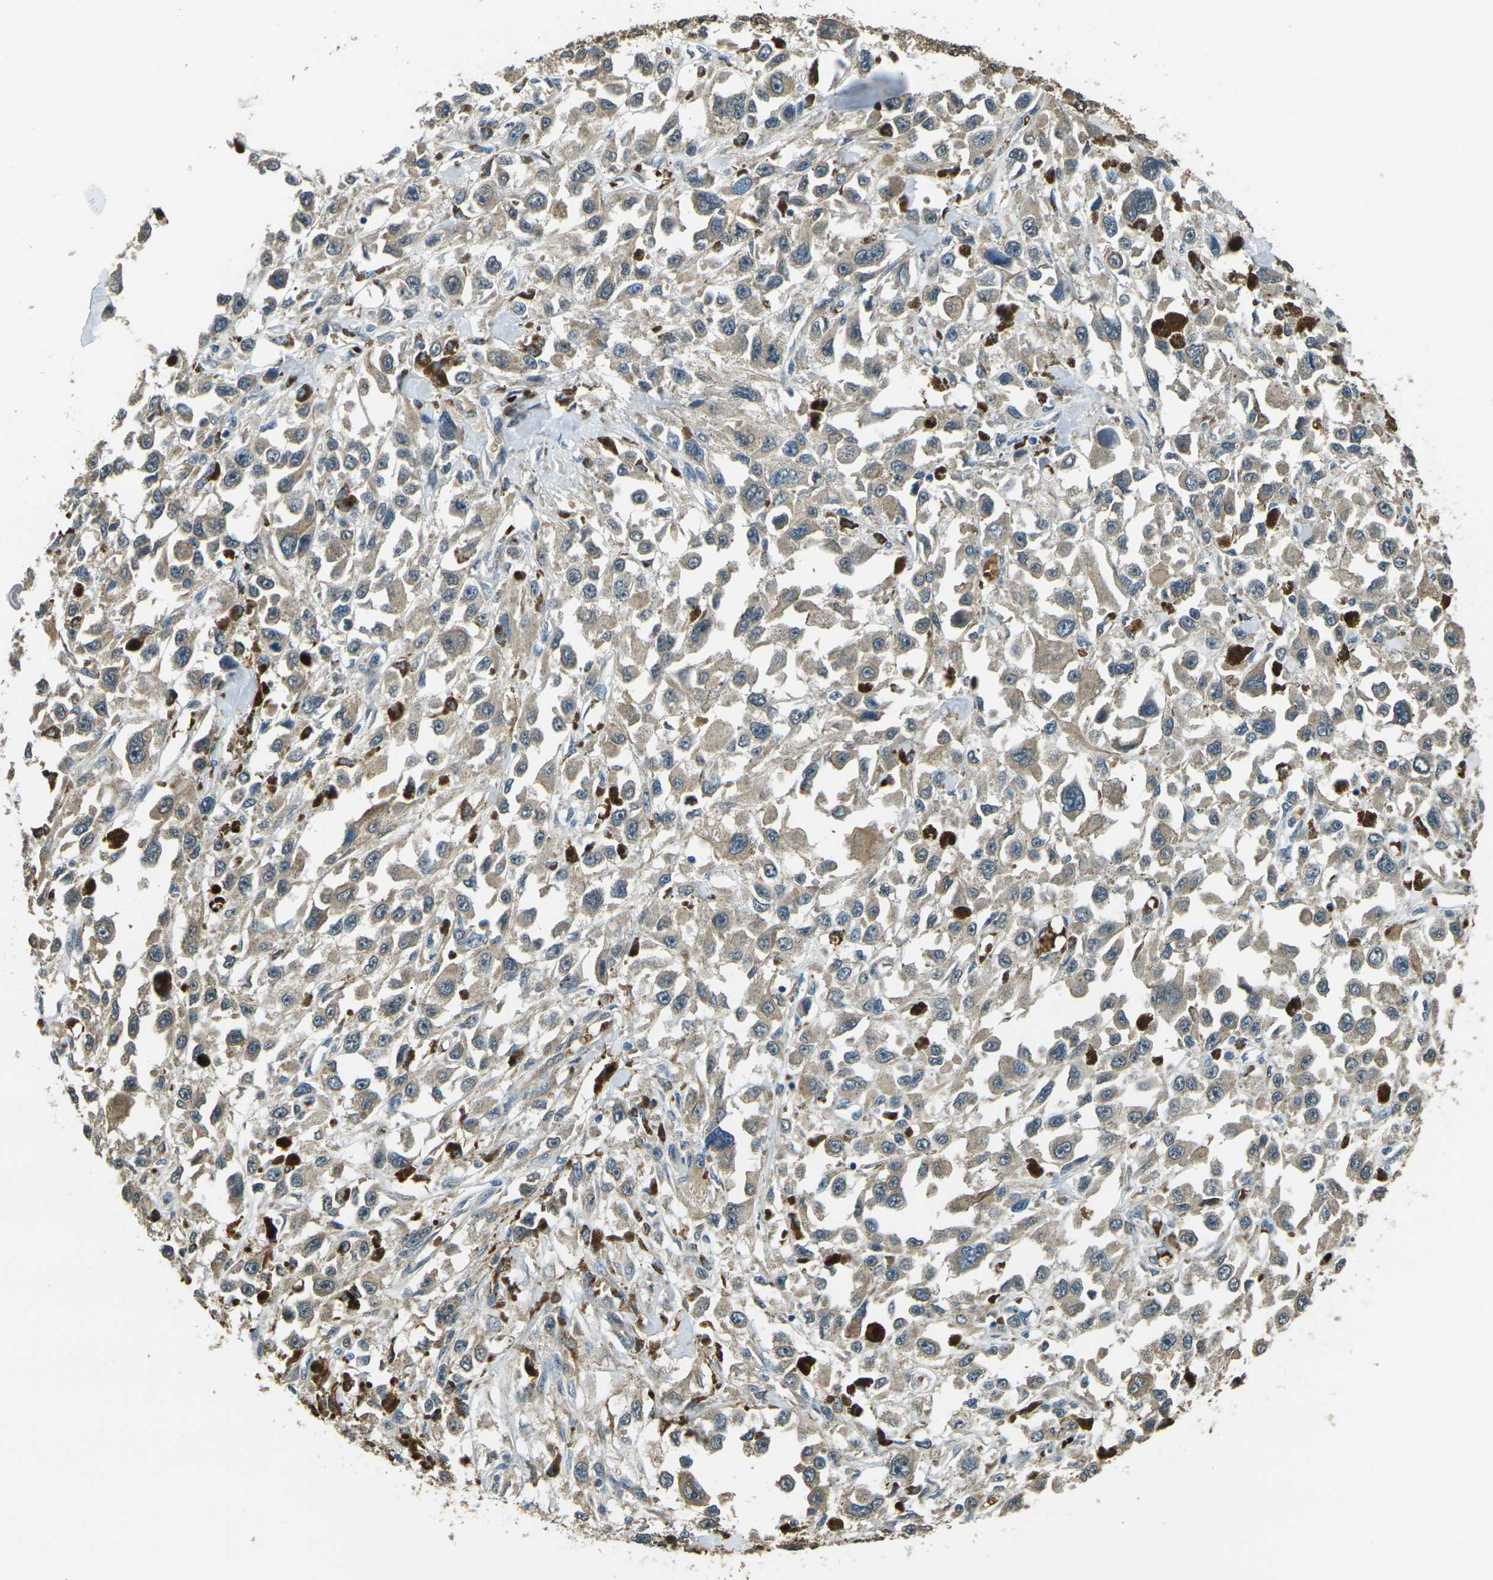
{"staining": {"intensity": "weak", "quantity": ">75%", "location": "cytoplasmic/membranous"}, "tissue": "melanoma", "cell_type": "Tumor cells", "image_type": "cancer", "snomed": [{"axis": "morphology", "description": "Malignant melanoma, Metastatic site"}, {"axis": "topography", "description": "Lymph node"}], "caption": "Immunohistochemistry staining of melanoma, which exhibits low levels of weak cytoplasmic/membranous positivity in approximately >75% of tumor cells indicating weak cytoplasmic/membranous protein staining. The staining was performed using DAB (brown) for protein detection and nuclei were counterstained in hematoxylin (blue).", "gene": "TOR1A", "patient": {"sex": "male", "age": 59}}